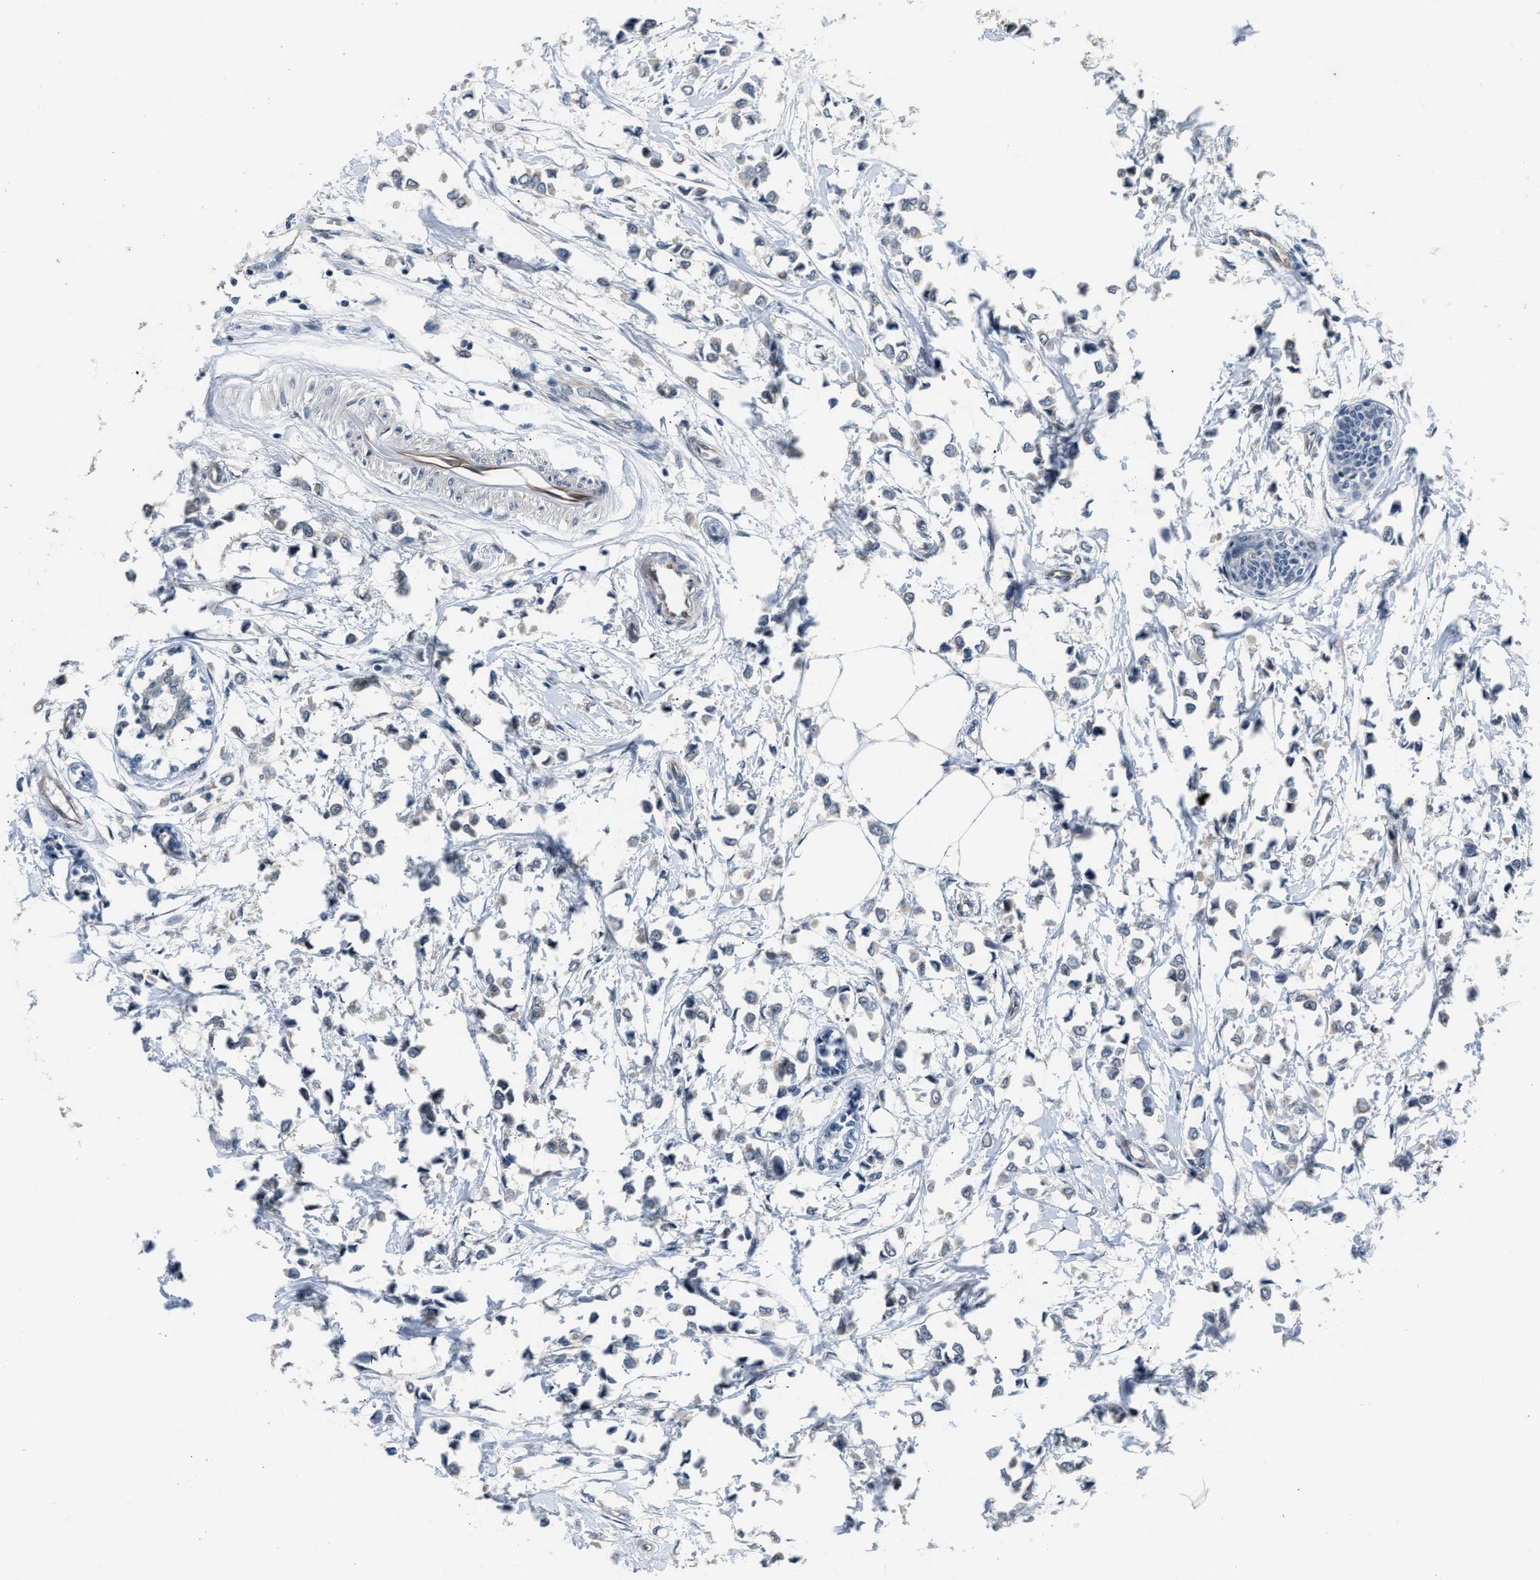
{"staining": {"intensity": "negative", "quantity": "none", "location": "none"}, "tissue": "breast cancer", "cell_type": "Tumor cells", "image_type": "cancer", "snomed": [{"axis": "morphology", "description": "Lobular carcinoma"}, {"axis": "topography", "description": "Breast"}], "caption": "Immunohistochemistry histopathology image of human breast cancer stained for a protein (brown), which demonstrates no positivity in tumor cells. (DAB (3,3'-diaminobenzidine) immunohistochemistry with hematoxylin counter stain).", "gene": "PPM1H", "patient": {"sex": "female", "age": 51}}